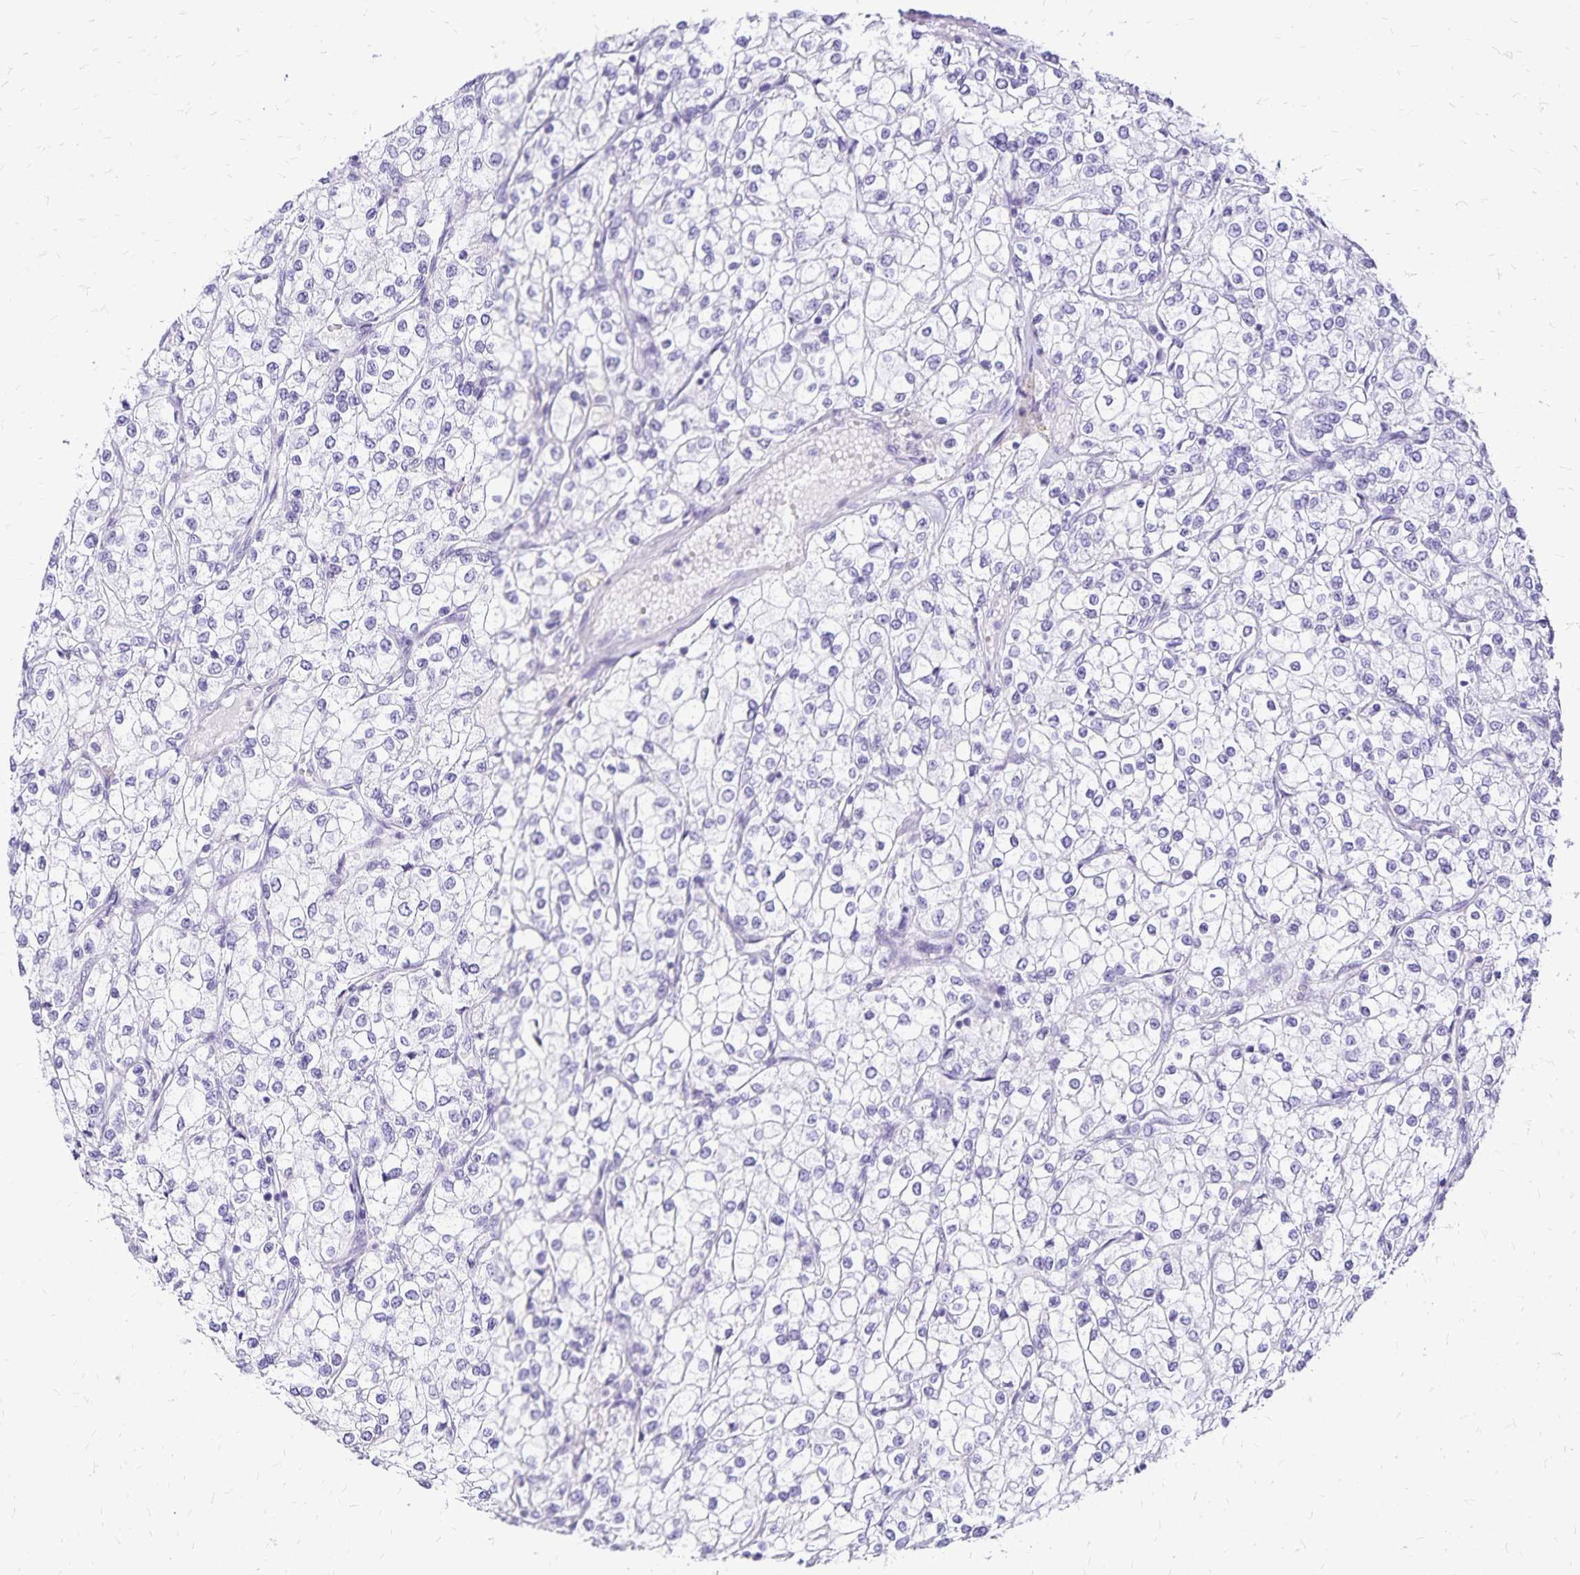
{"staining": {"intensity": "negative", "quantity": "none", "location": "none"}, "tissue": "renal cancer", "cell_type": "Tumor cells", "image_type": "cancer", "snomed": [{"axis": "morphology", "description": "Adenocarcinoma, NOS"}, {"axis": "topography", "description": "Kidney"}], "caption": "This is an immunohistochemistry histopathology image of human renal cancer (adenocarcinoma). There is no positivity in tumor cells.", "gene": "LIN28B", "patient": {"sex": "male", "age": 80}}